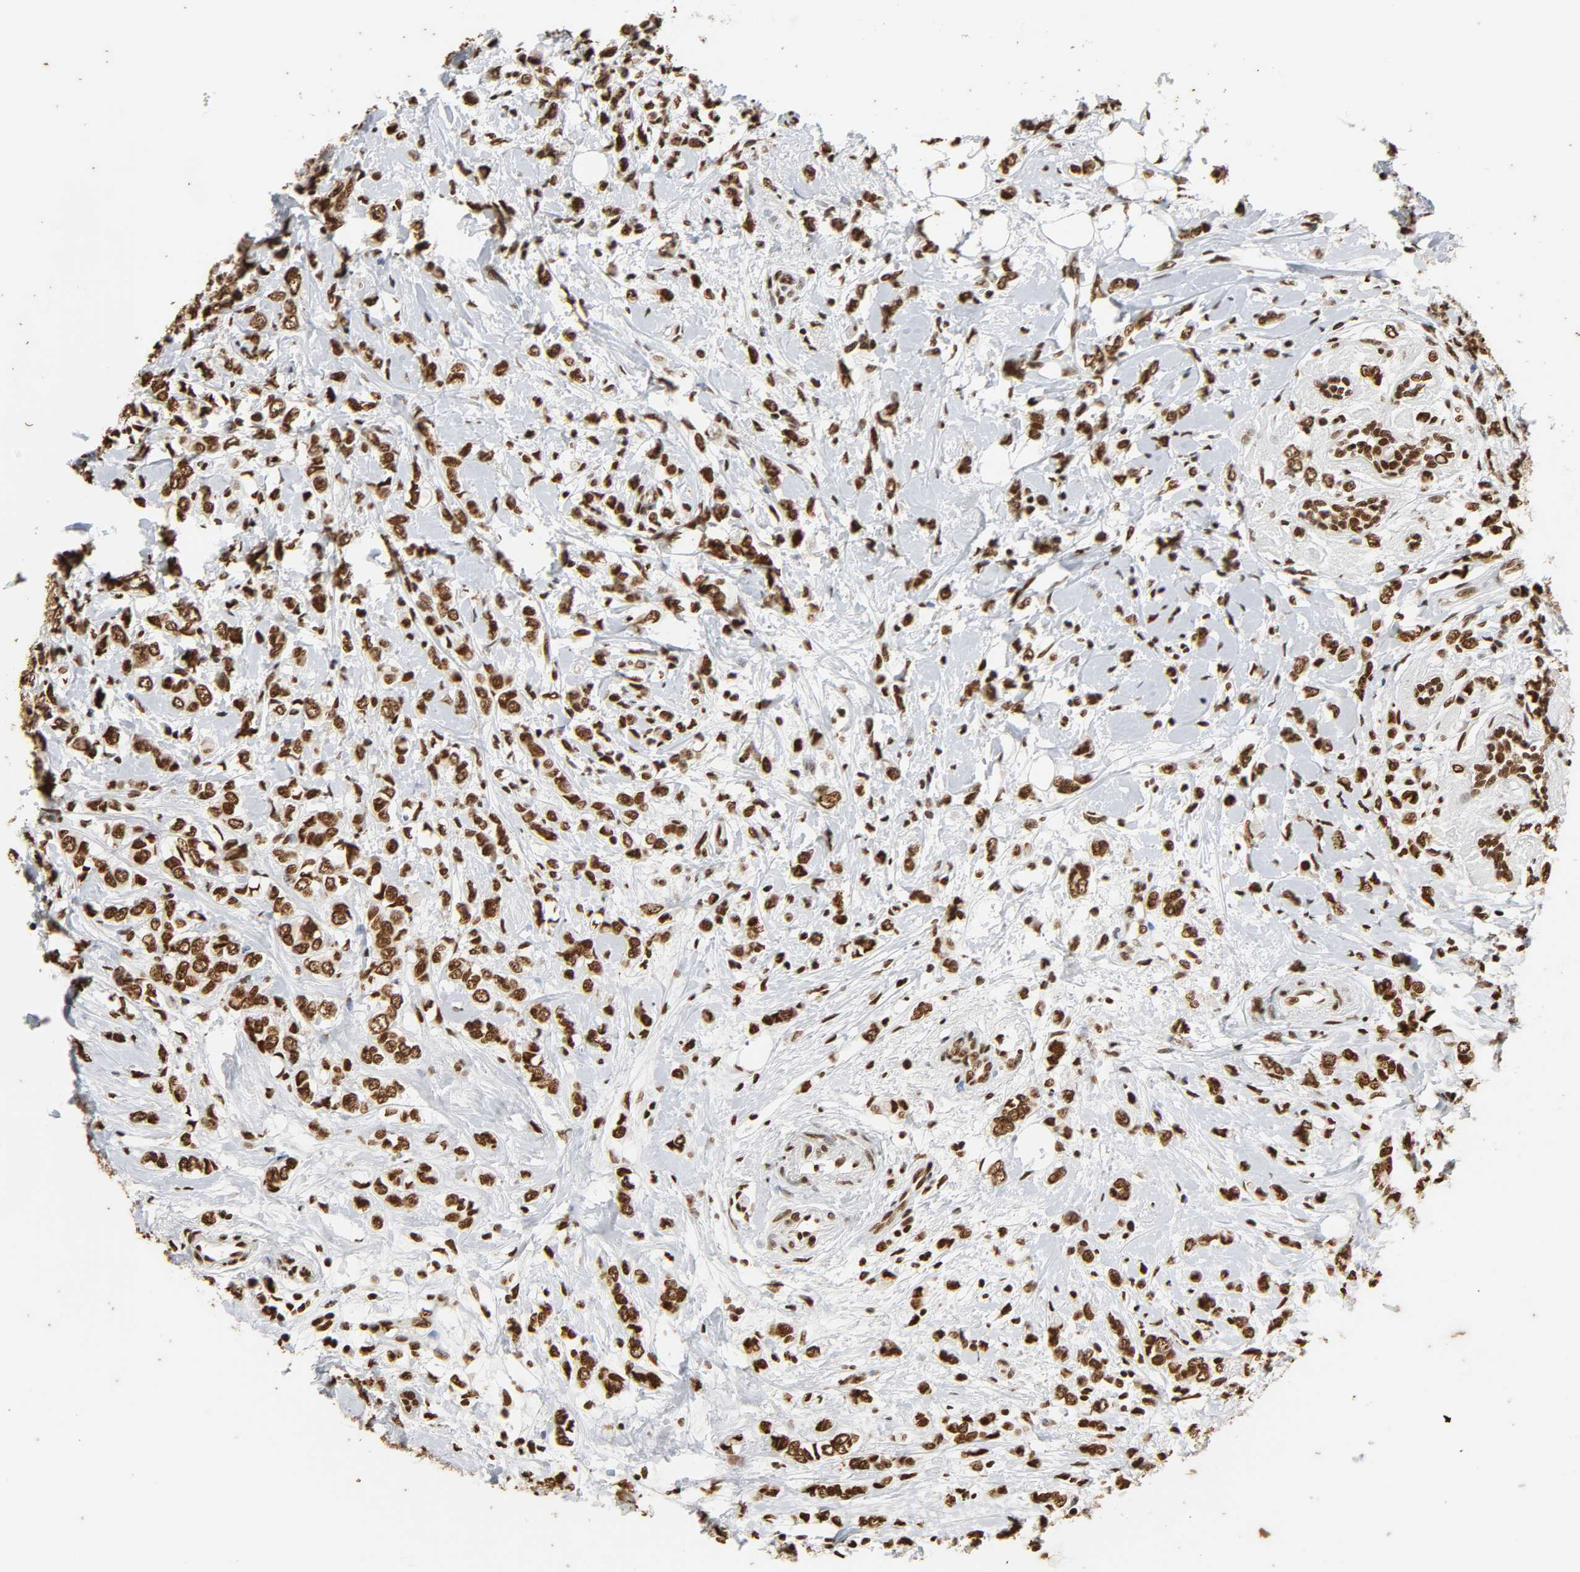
{"staining": {"intensity": "strong", "quantity": ">75%", "location": "nuclear"}, "tissue": "breast cancer", "cell_type": "Tumor cells", "image_type": "cancer", "snomed": [{"axis": "morphology", "description": "Normal tissue, NOS"}, {"axis": "morphology", "description": "Lobular carcinoma"}, {"axis": "topography", "description": "Breast"}], "caption": "Immunohistochemistry micrograph of lobular carcinoma (breast) stained for a protein (brown), which demonstrates high levels of strong nuclear staining in about >75% of tumor cells.", "gene": "HNRNPC", "patient": {"sex": "female", "age": 47}}